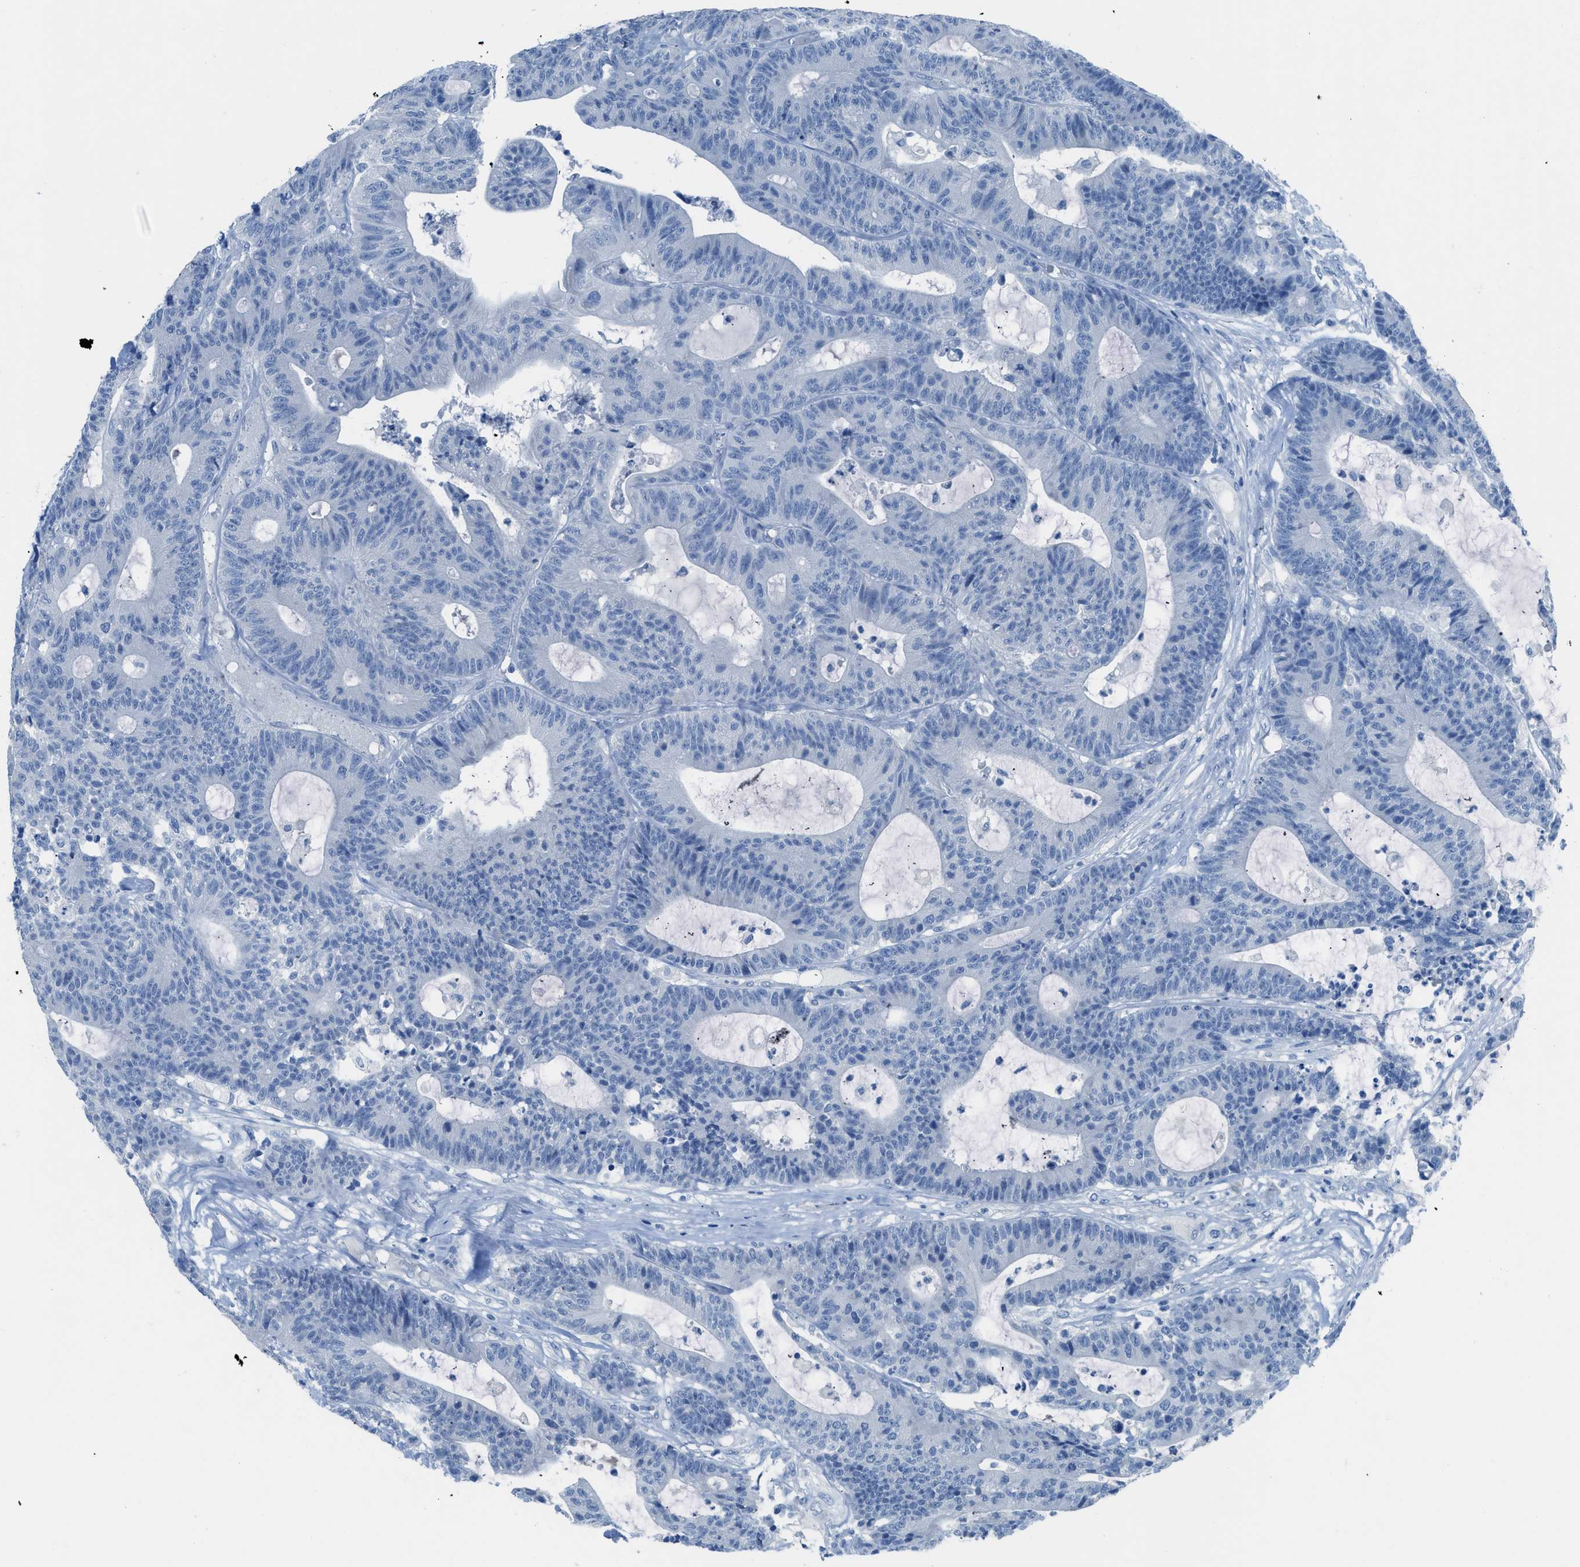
{"staining": {"intensity": "negative", "quantity": "none", "location": "none"}, "tissue": "colorectal cancer", "cell_type": "Tumor cells", "image_type": "cancer", "snomed": [{"axis": "morphology", "description": "Adenocarcinoma, NOS"}, {"axis": "topography", "description": "Colon"}], "caption": "DAB (3,3'-diaminobenzidine) immunohistochemical staining of human colorectal adenocarcinoma reveals no significant staining in tumor cells. (Stains: DAB immunohistochemistry (IHC) with hematoxylin counter stain, Microscopy: brightfield microscopy at high magnification).", "gene": "ACAN", "patient": {"sex": "female", "age": 84}}